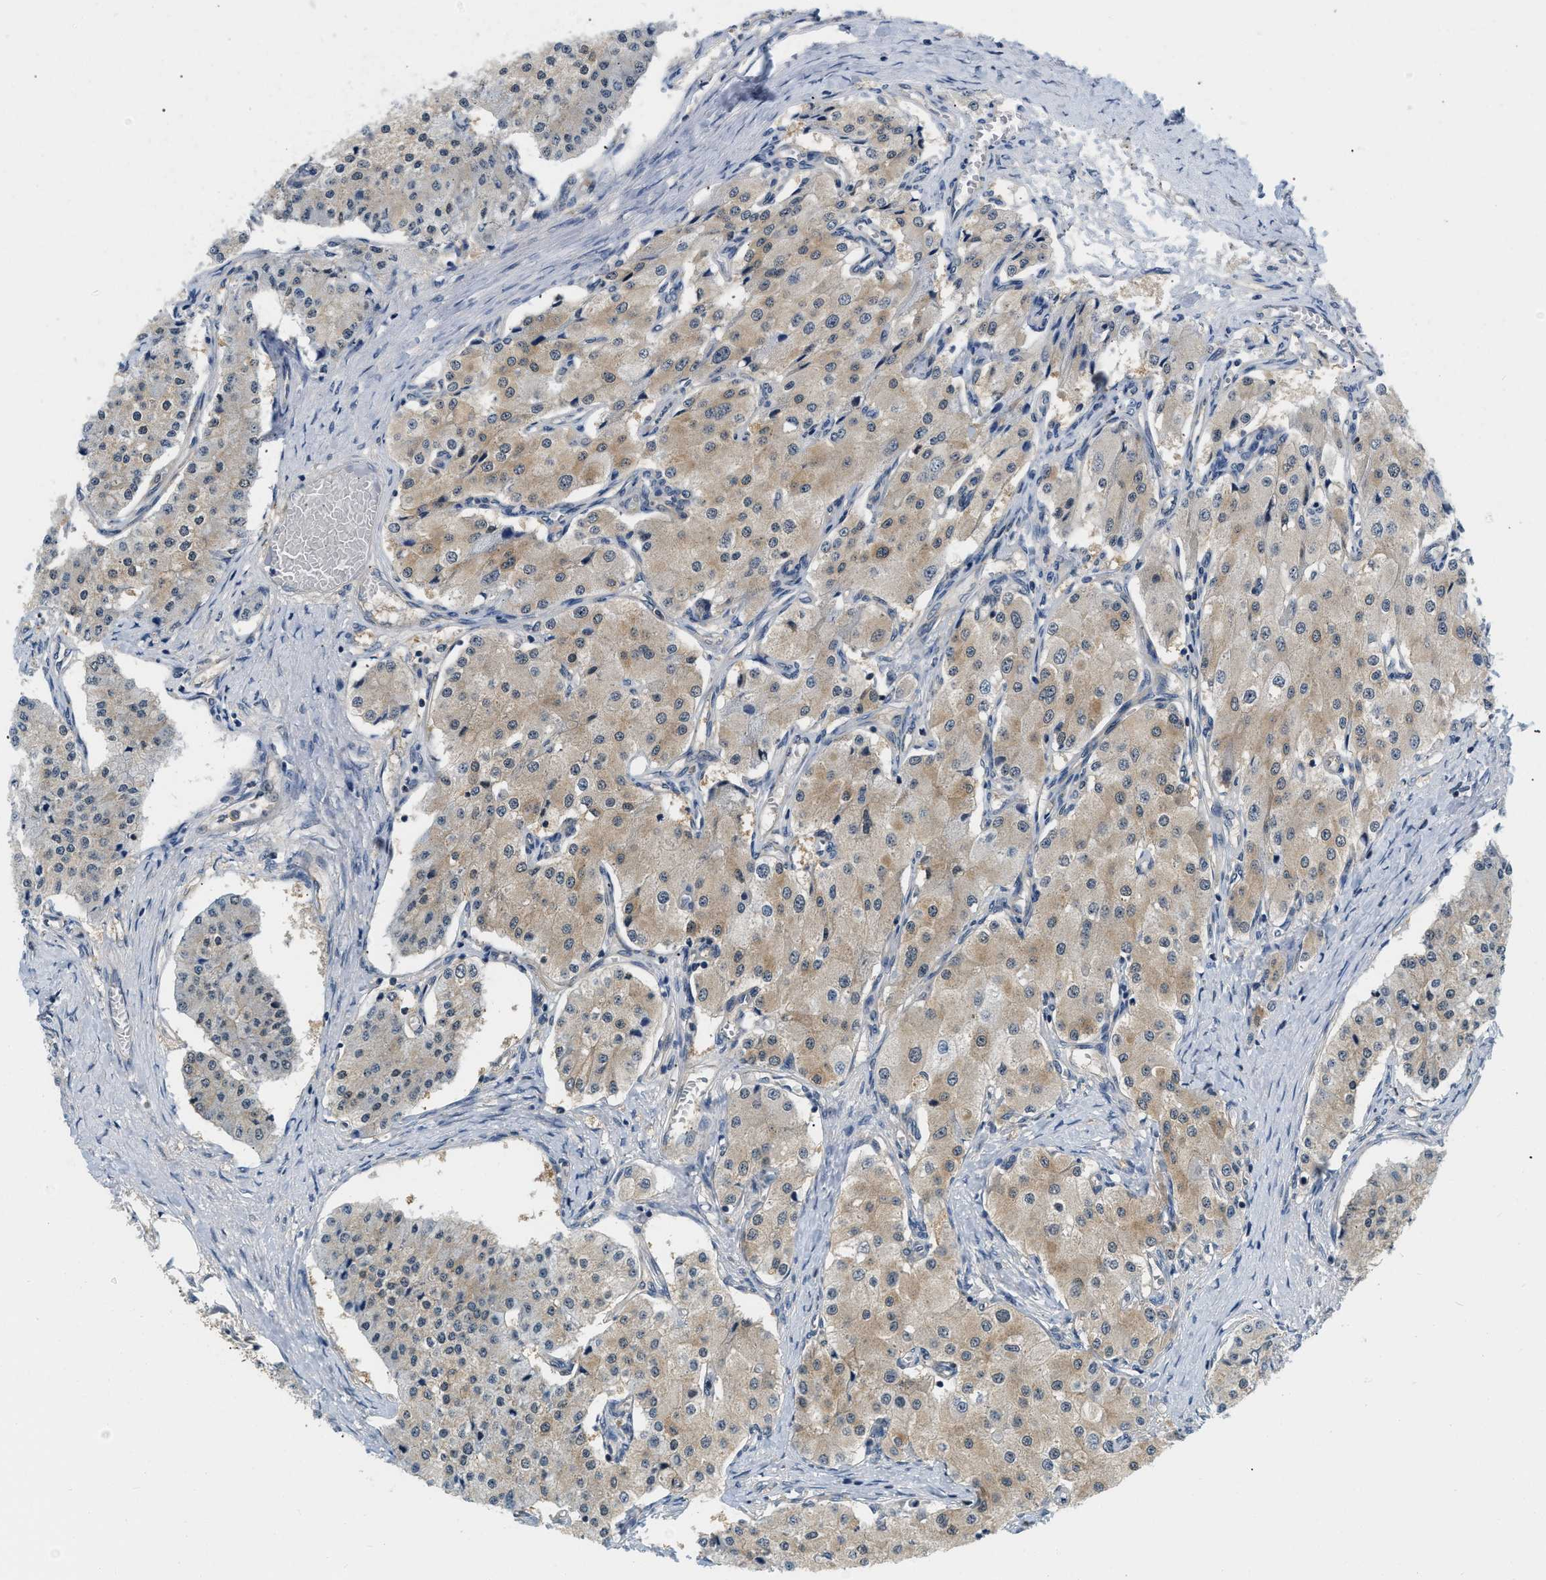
{"staining": {"intensity": "weak", "quantity": ">75%", "location": "cytoplasmic/membranous"}, "tissue": "carcinoid", "cell_type": "Tumor cells", "image_type": "cancer", "snomed": [{"axis": "morphology", "description": "Carcinoid, malignant, NOS"}, {"axis": "topography", "description": "Colon"}], "caption": "Carcinoid was stained to show a protein in brown. There is low levels of weak cytoplasmic/membranous expression in about >75% of tumor cells.", "gene": "EIF4EBP2", "patient": {"sex": "female", "age": 52}}